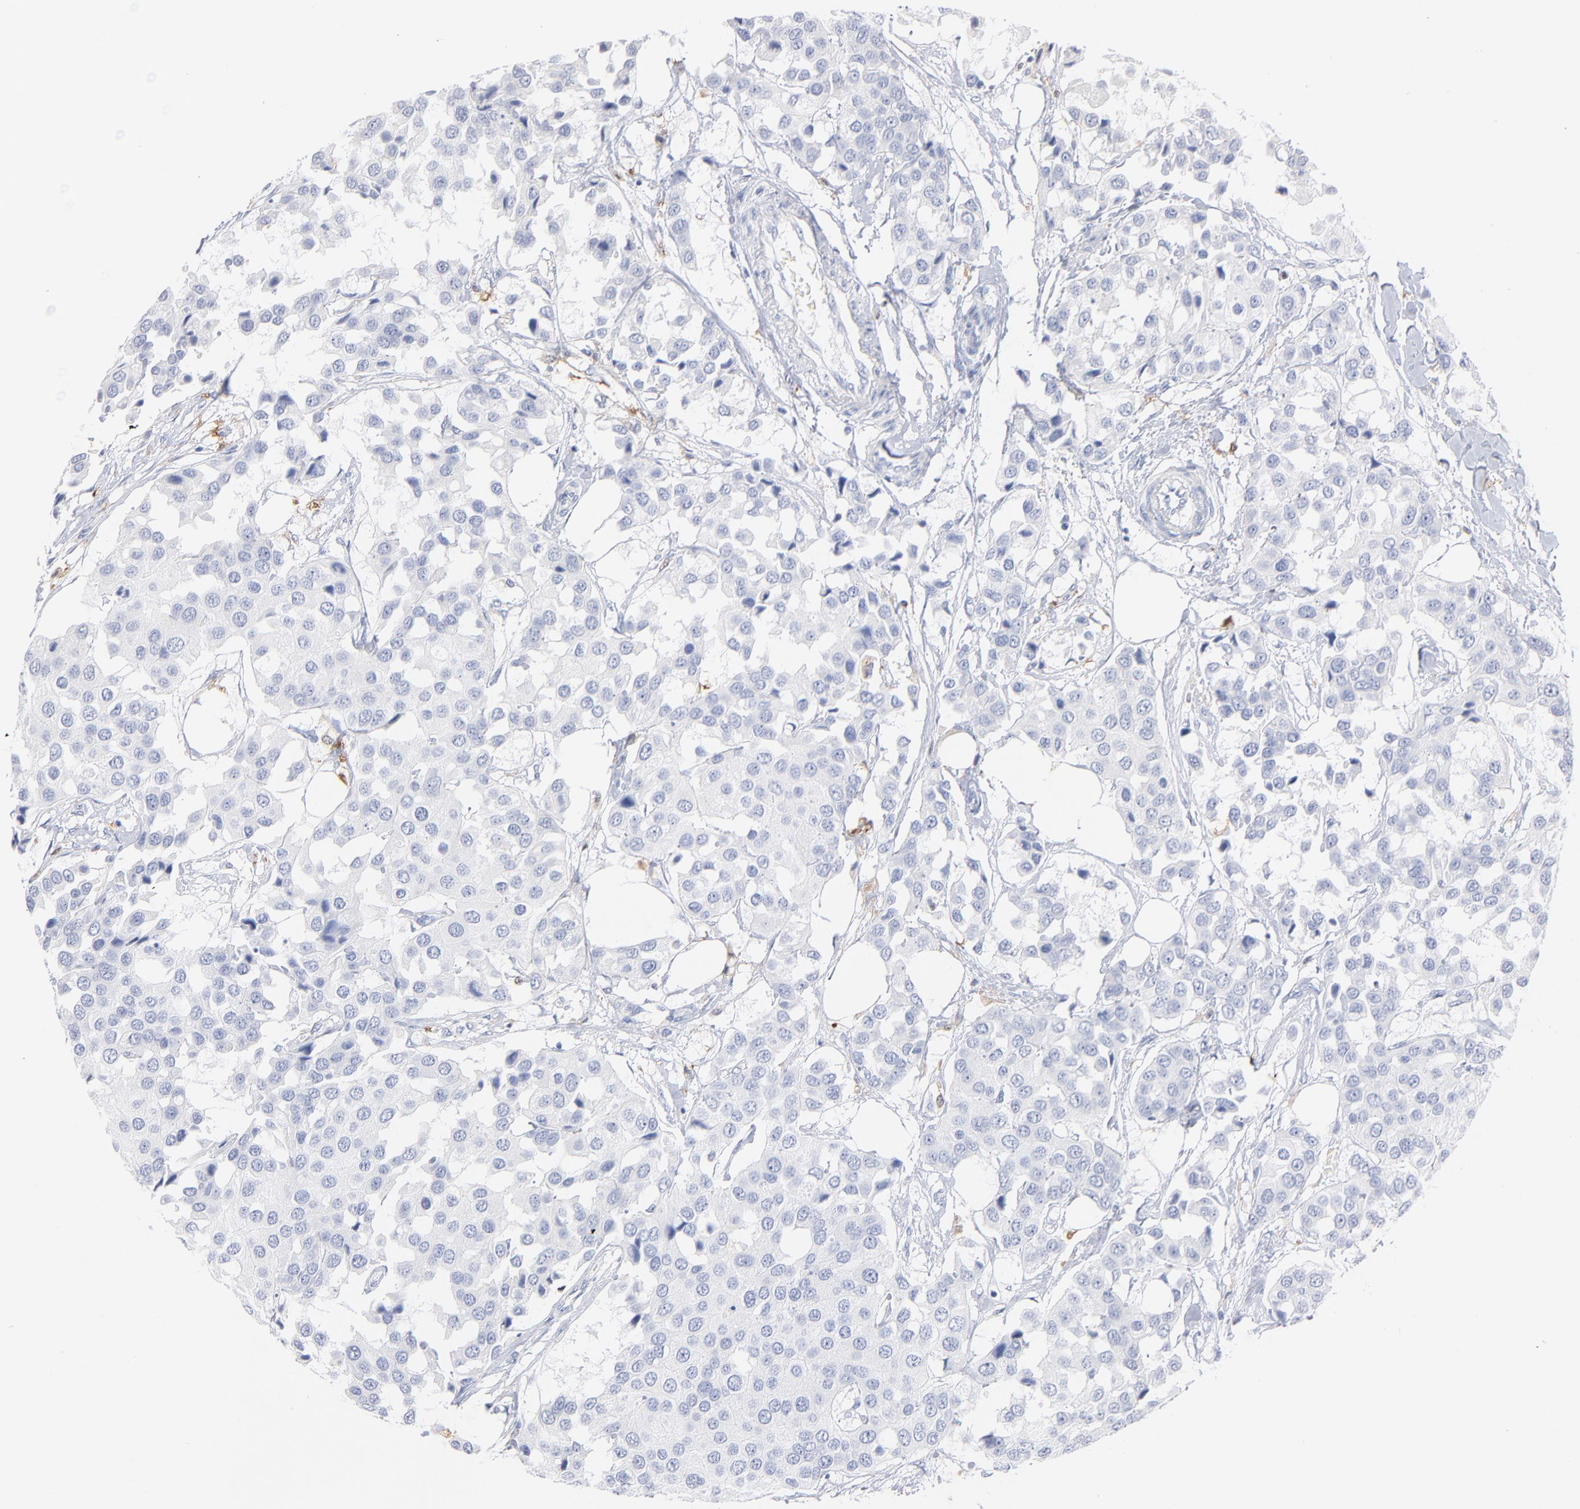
{"staining": {"intensity": "negative", "quantity": "none", "location": "none"}, "tissue": "breast cancer", "cell_type": "Tumor cells", "image_type": "cancer", "snomed": [{"axis": "morphology", "description": "Duct carcinoma"}, {"axis": "topography", "description": "Breast"}], "caption": "Immunohistochemistry (IHC) of human breast cancer exhibits no expression in tumor cells. (DAB (3,3'-diaminobenzidine) IHC, high magnification).", "gene": "IFIT2", "patient": {"sex": "female", "age": 80}}